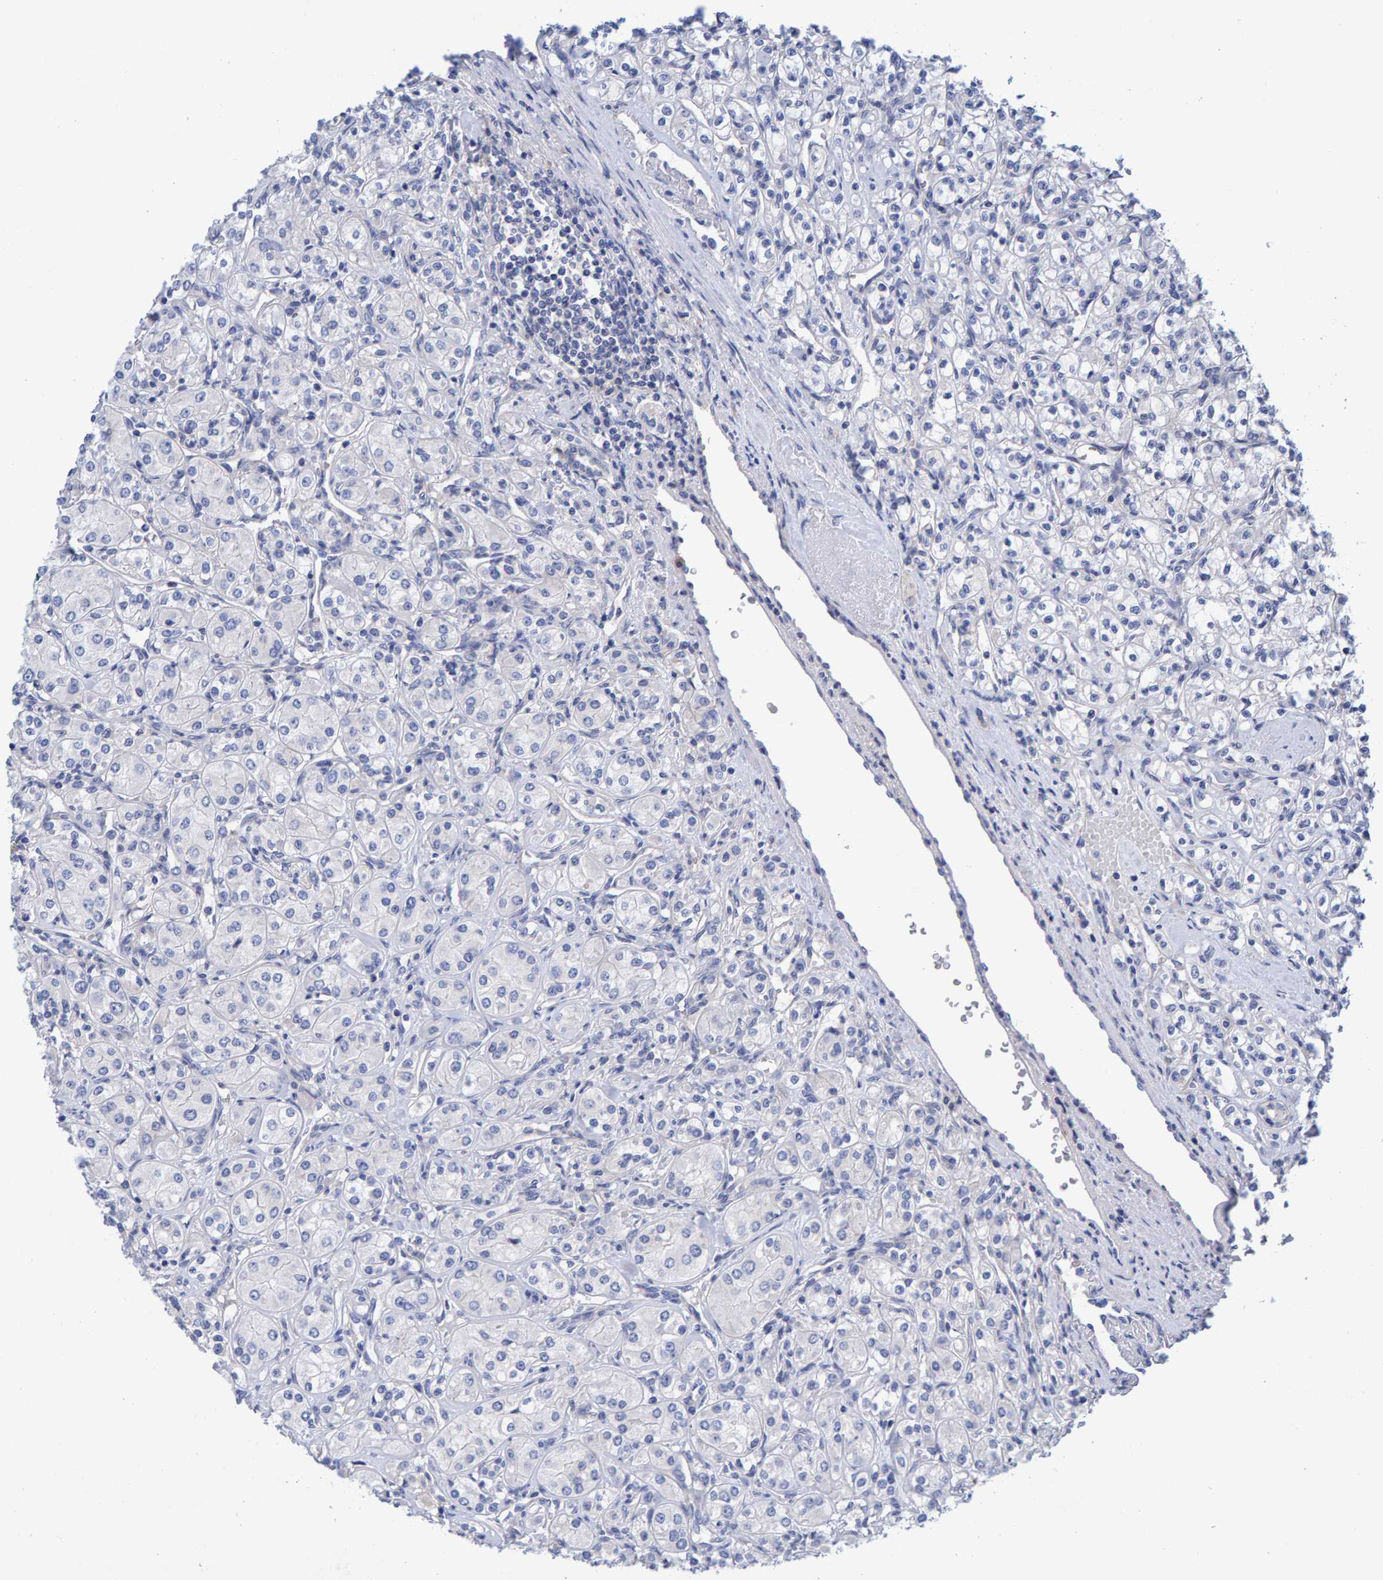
{"staining": {"intensity": "negative", "quantity": "none", "location": "none"}, "tissue": "renal cancer", "cell_type": "Tumor cells", "image_type": "cancer", "snomed": [{"axis": "morphology", "description": "Adenocarcinoma, NOS"}, {"axis": "topography", "description": "Kidney"}], "caption": "Renal cancer was stained to show a protein in brown. There is no significant staining in tumor cells.", "gene": "EFR3A", "patient": {"sex": "male", "age": 77}}